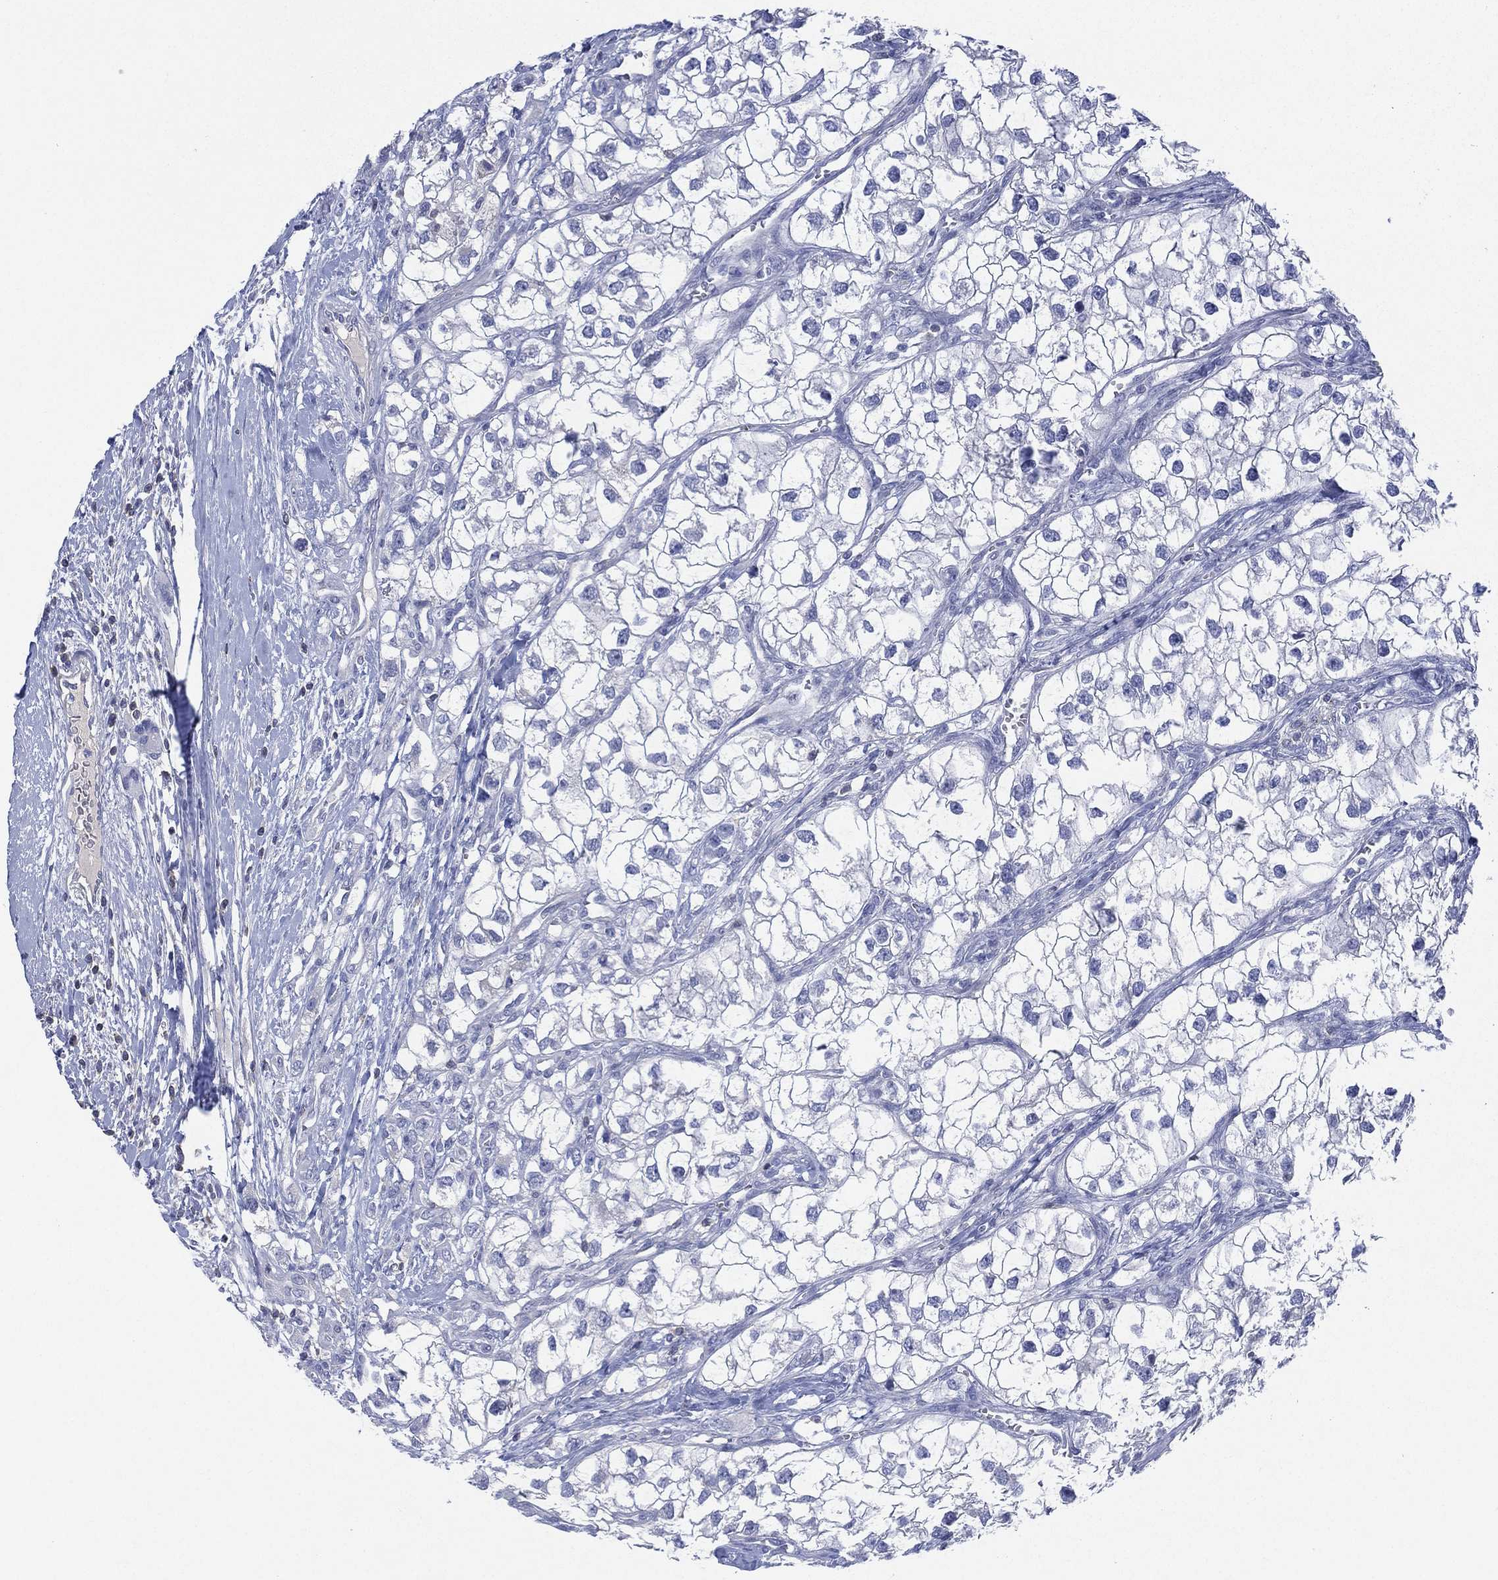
{"staining": {"intensity": "negative", "quantity": "none", "location": "none"}, "tissue": "renal cancer", "cell_type": "Tumor cells", "image_type": "cancer", "snomed": [{"axis": "morphology", "description": "Adenocarcinoma, NOS"}, {"axis": "topography", "description": "Kidney"}], "caption": "The histopathology image shows no significant staining in tumor cells of renal cancer (adenocarcinoma).", "gene": "SEPTIN1", "patient": {"sex": "male", "age": 59}}